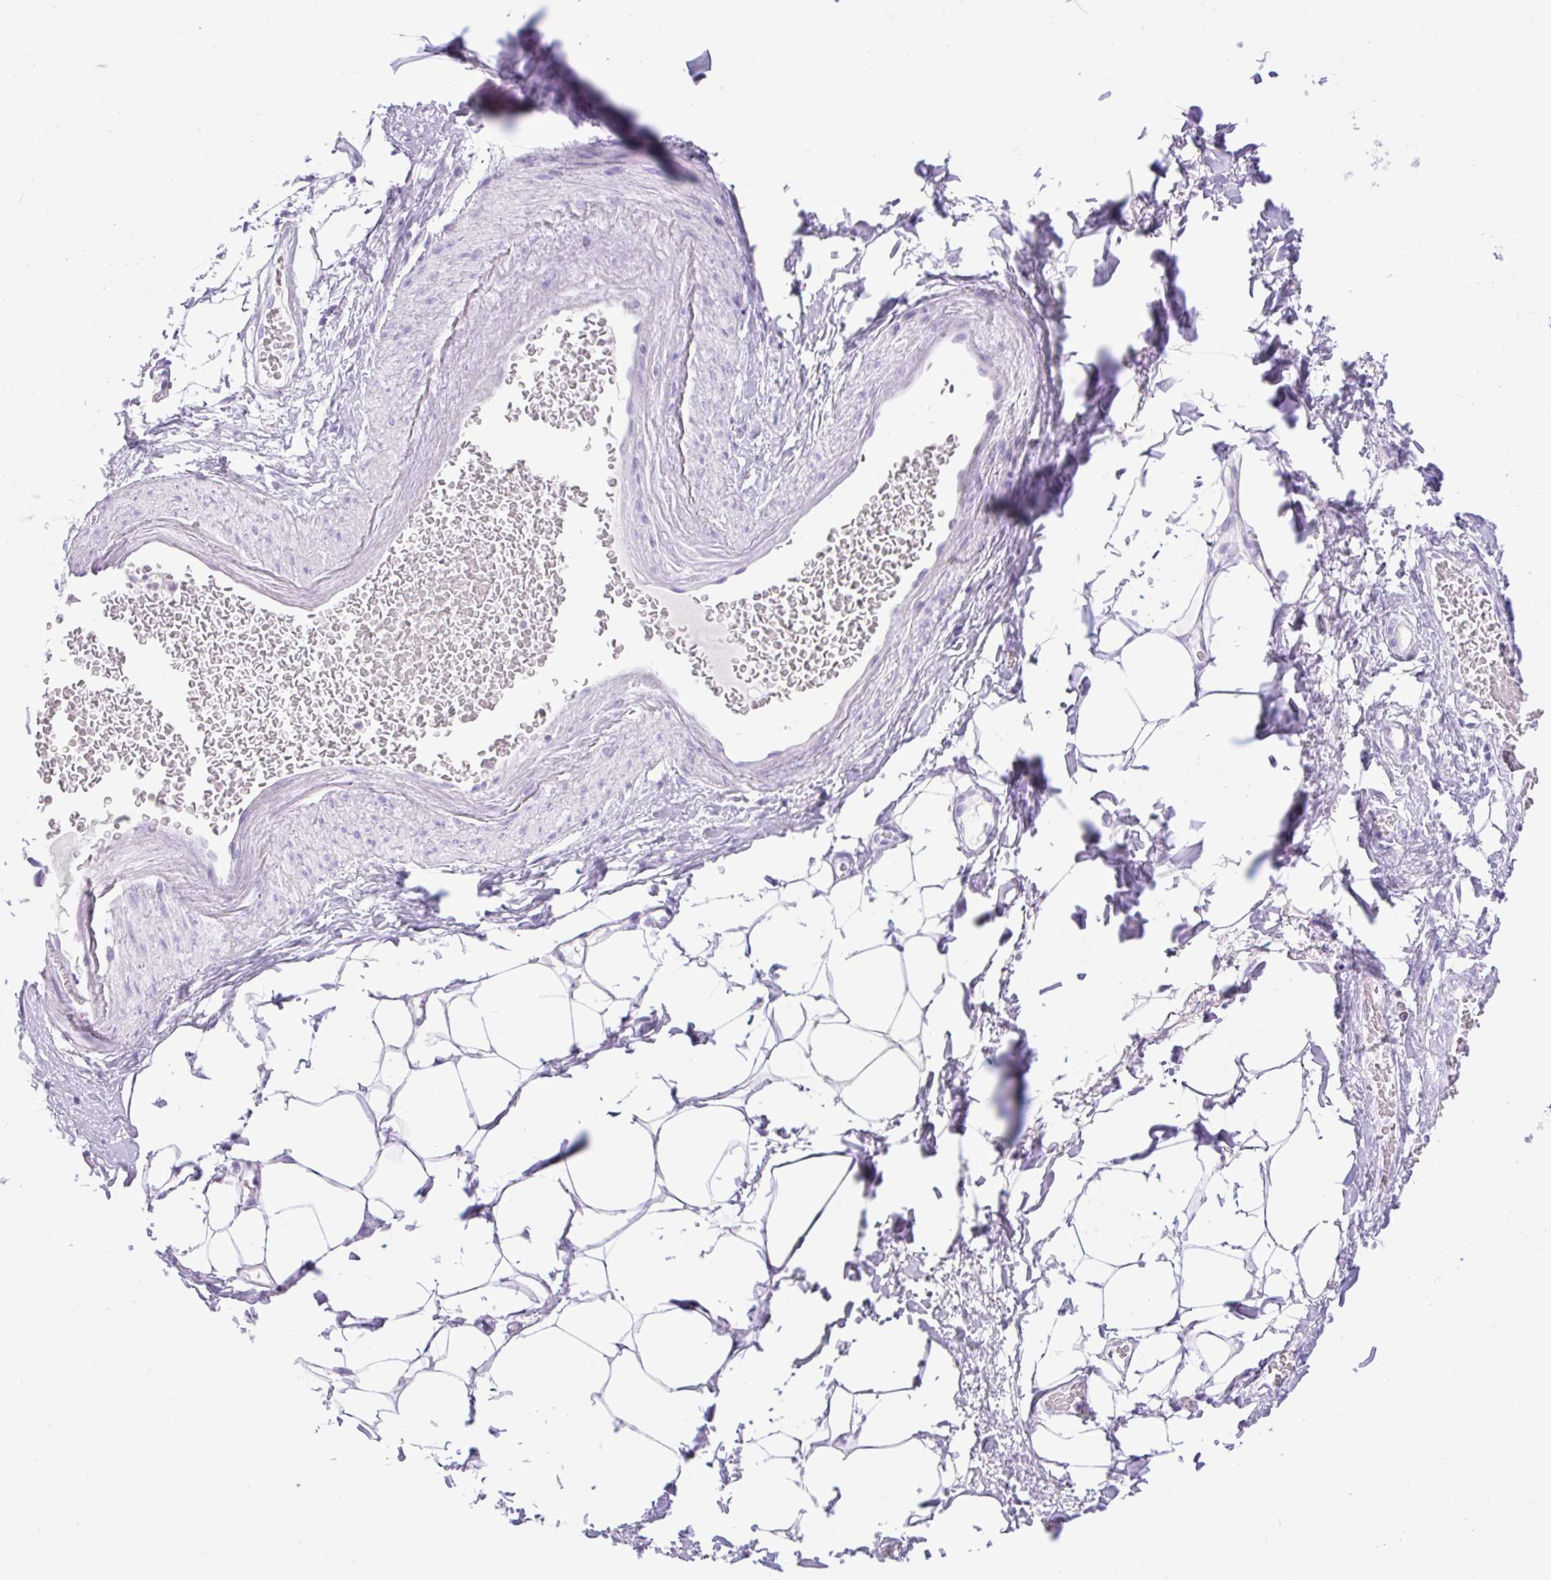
{"staining": {"intensity": "negative", "quantity": "none", "location": "none"}, "tissue": "adipose tissue", "cell_type": "Adipocytes", "image_type": "normal", "snomed": [{"axis": "morphology", "description": "Normal tissue, NOS"}, {"axis": "topography", "description": "Vagina"}, {"axis": "topography", "description": "Peripheral nerve tissue"}], "caption": "The micrograph reveals no significant positivity in adipocytes of adipose tissue. (Brightfield microscopy of DAB (3,3'-diaminobenzidine) IHC at high magnification).", "gene": "SLC25A40", "patient": {"sex": "female", "age": 71}}